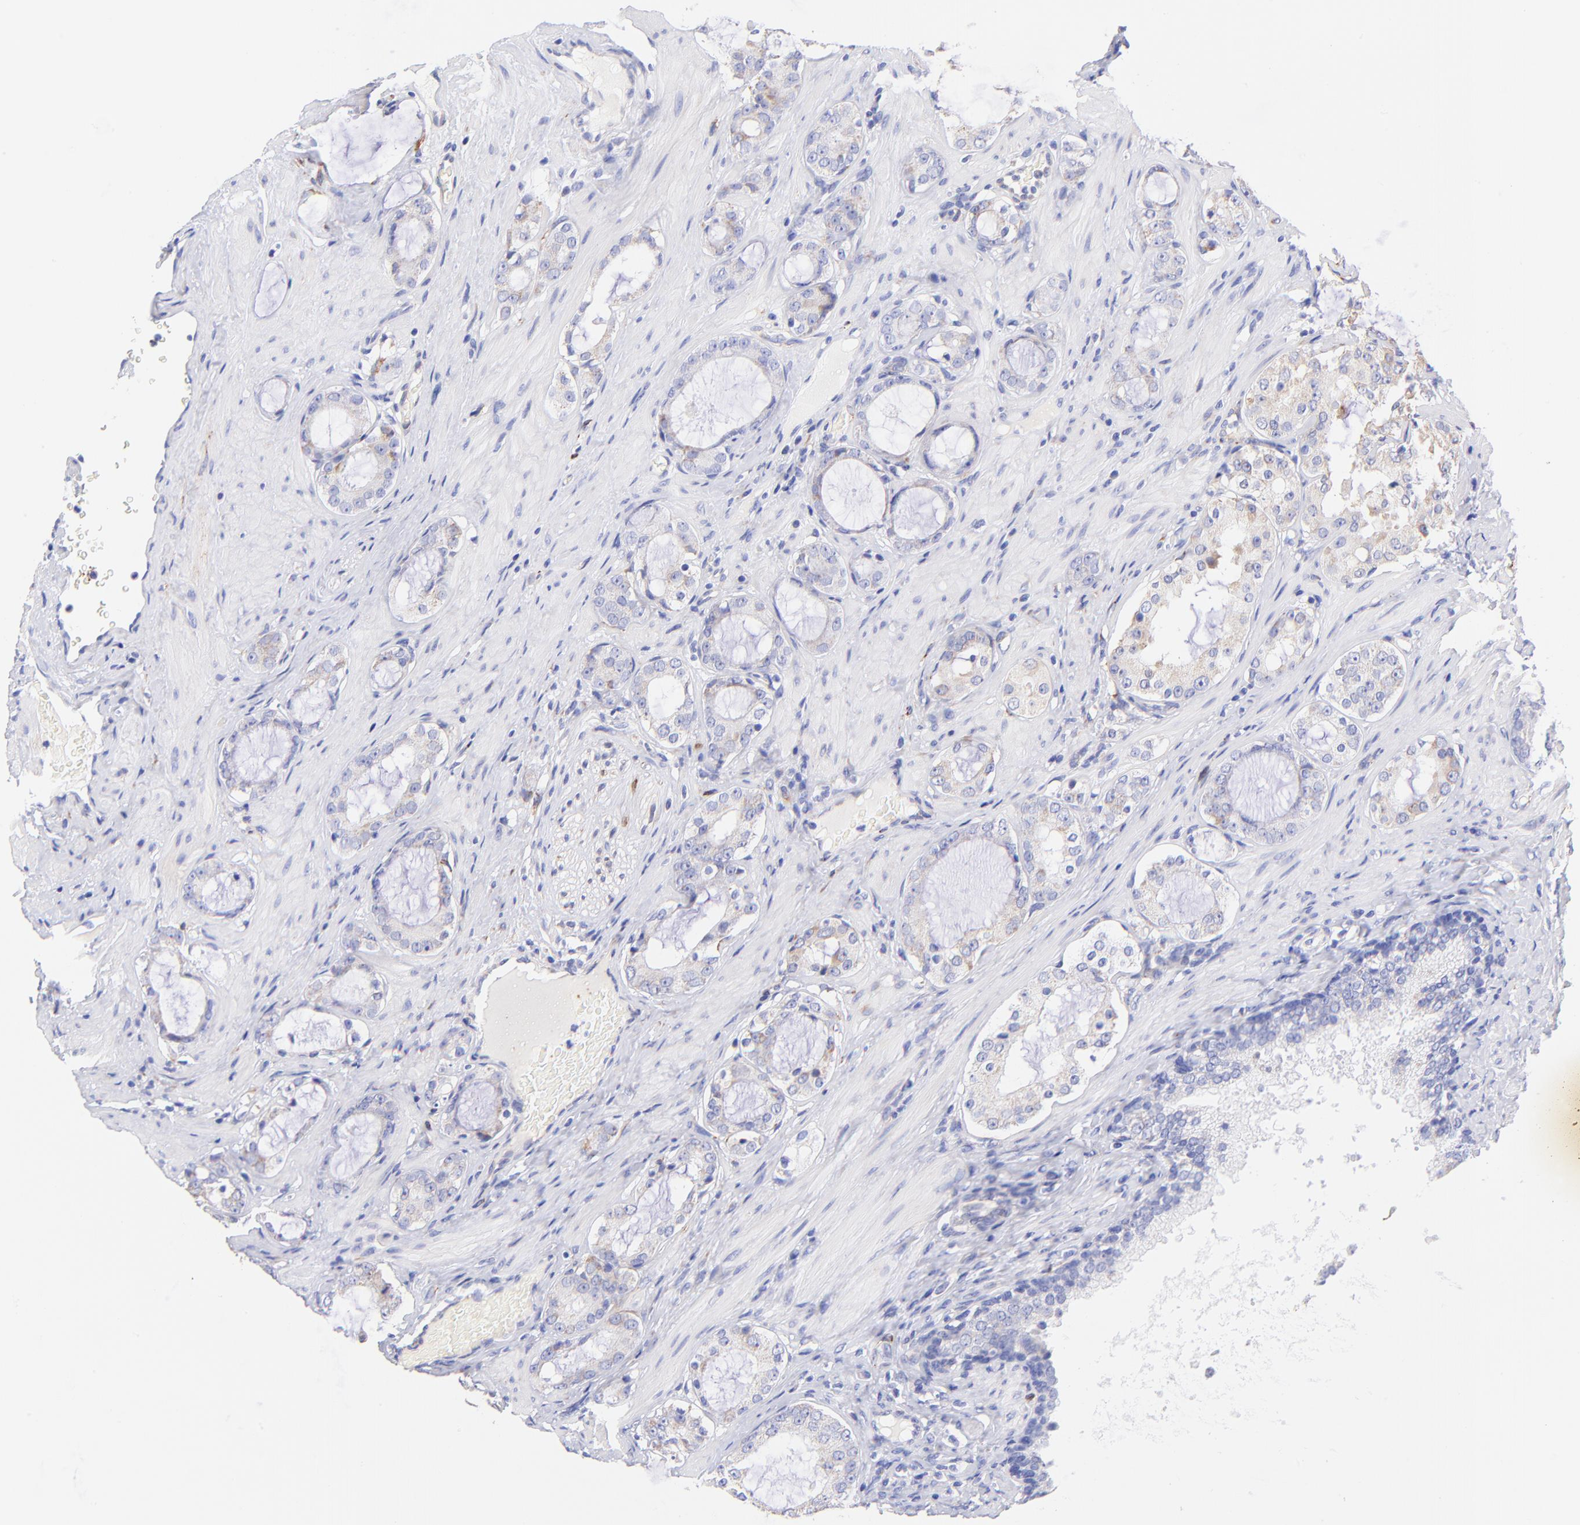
{"staining": {"intensity": "weak", "quantity": "<25%", "location": "cytoplasmic/membranous"}, "tissue": "prostate cancer", "cell_type": "Tumor cells", "image_type": "cancer", "snomed": [{"axis": "morphology", "description": "Adenocarcinoma, Medium grade"}, {"axis": "topography", "description": "Prostate"}], "caption": "An immunohistochemistry (IHC) photomicrograph of prostate cancer (medium-grade adenocarcinoma) is shown. There is no staining in tumor cells of prostate cancer (medium-grade adenocarcinoma).", "gene": "SPARC", "patient": {"sex": "male", "age": 73}}